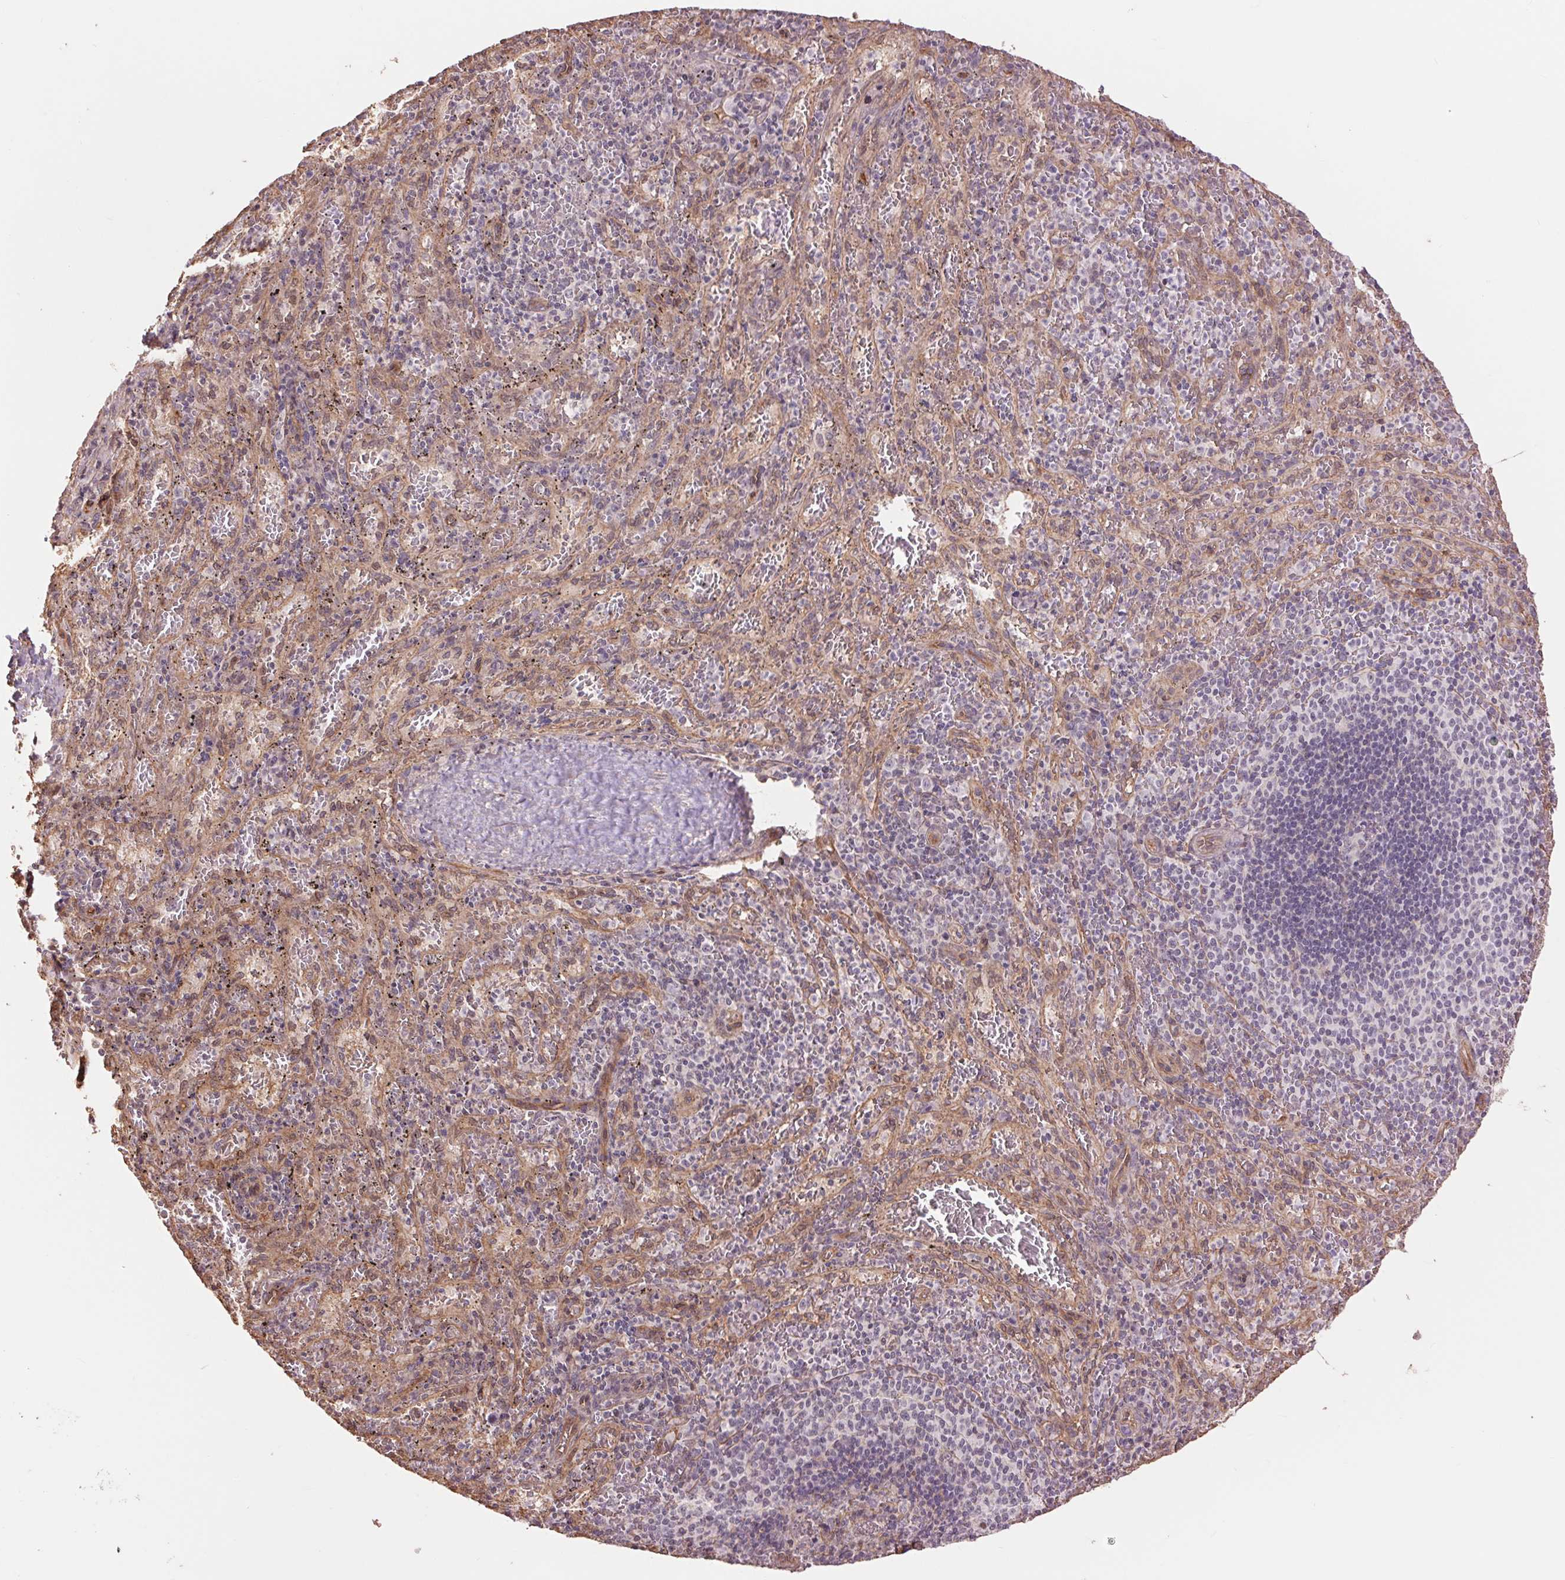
{"staining": {"intensity": "negative", "quantity": "none", "location": "none"}, "tissue": "spleen", "cell_type": "Cells in red pulp", "image_type": "normal", "snomed": [{"axis": "morphology", "description": "Normal tissue, NOS"}, {"axis": "topography", "description": "Spleen"}], "caption": "Immunohistochemistry photomicrograph of benign spleen: spleen stained with DAB reveals no significant protein staining in cells in red pulp.", "gene": "PALM", "patient": {"sex": "male", "age": 57}}